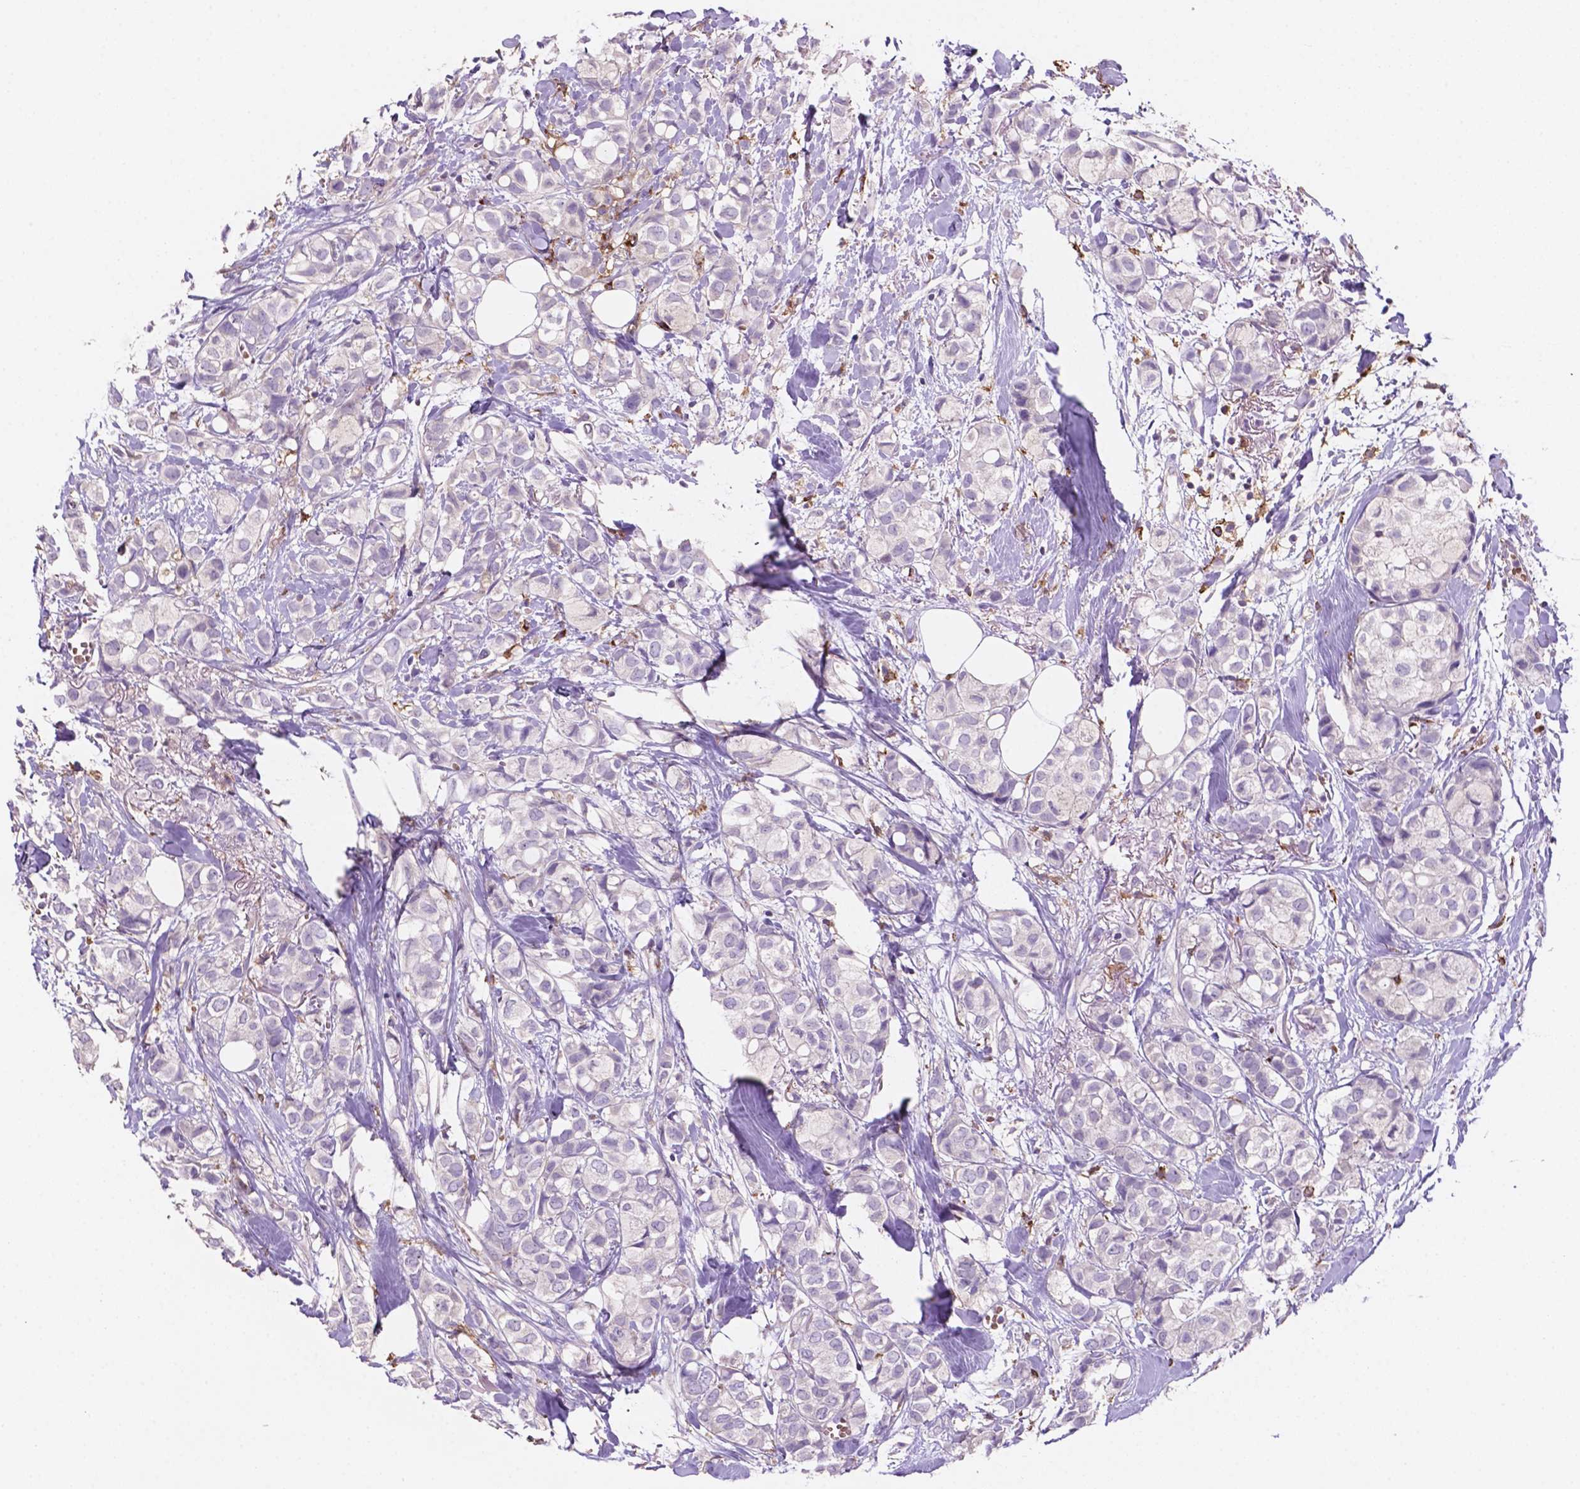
{"staining": {"intensity": "negative", "quantity": "none", "location": "none"}, "tissue": "breast cancer", "cell_type": "Tumor cells", "image_type": "cancer", "snomed": [{"axis": "morphology", "description": "Duct carcinoma"}, {"axis": "topography", "description": "Breast"}], "caption": "High power microscopy image of an immunohistochemistry histopathology image of breast intraductal carcinoma, revealing no significant positivity in tumor cells.", "gene": "MKRN2OS", "patient": {"sex": "female", "age": 85}}